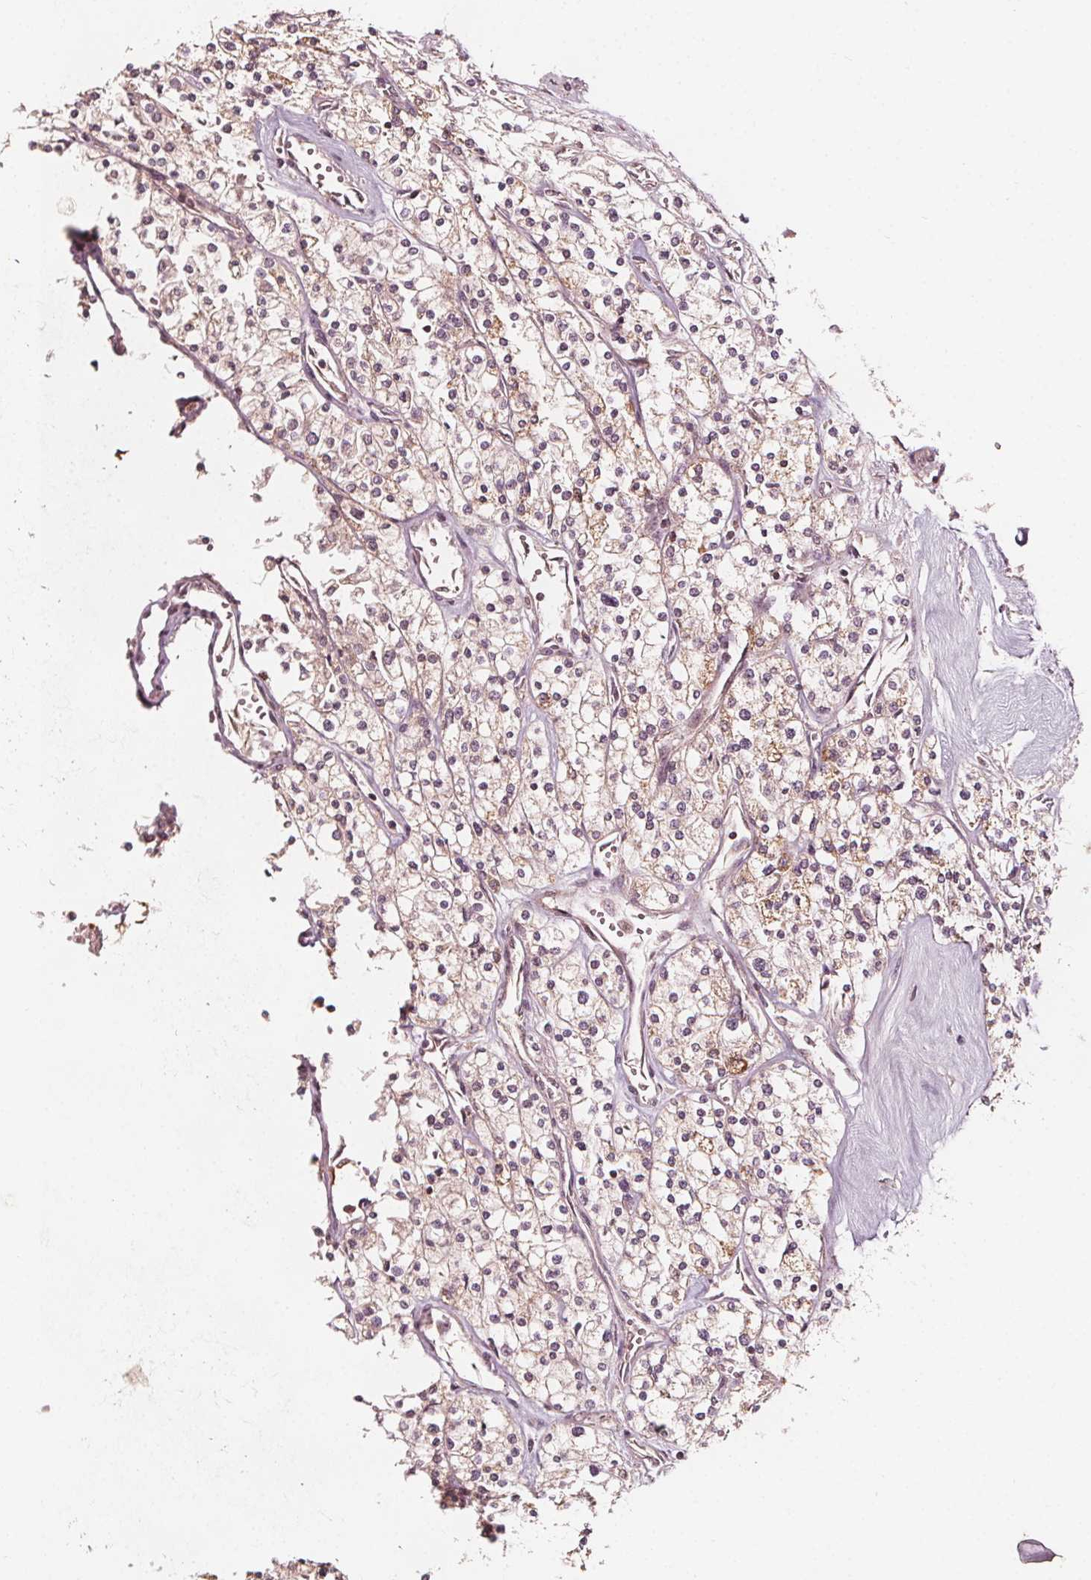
{"staining": {"intensity": "weak", "quantity": "<25%", "location": "cytoplasmic/membranous"}, "tissue": "renal cancer", "cell_type": "Tumor cells", "image_type": "cancer", "snomed": [{"axis": "morphology", "description": "Adenocarcinoma, NOS"}, {"axis": "topography", "description": "Kidney"}], "caption": "An IHC histopathology image of renal adenocarcinoma is shown. There is no staining in tumor cells of renal adenocarcinoma.", "gene": "AIP", "patient": {"sex": "male", "age": 80}}